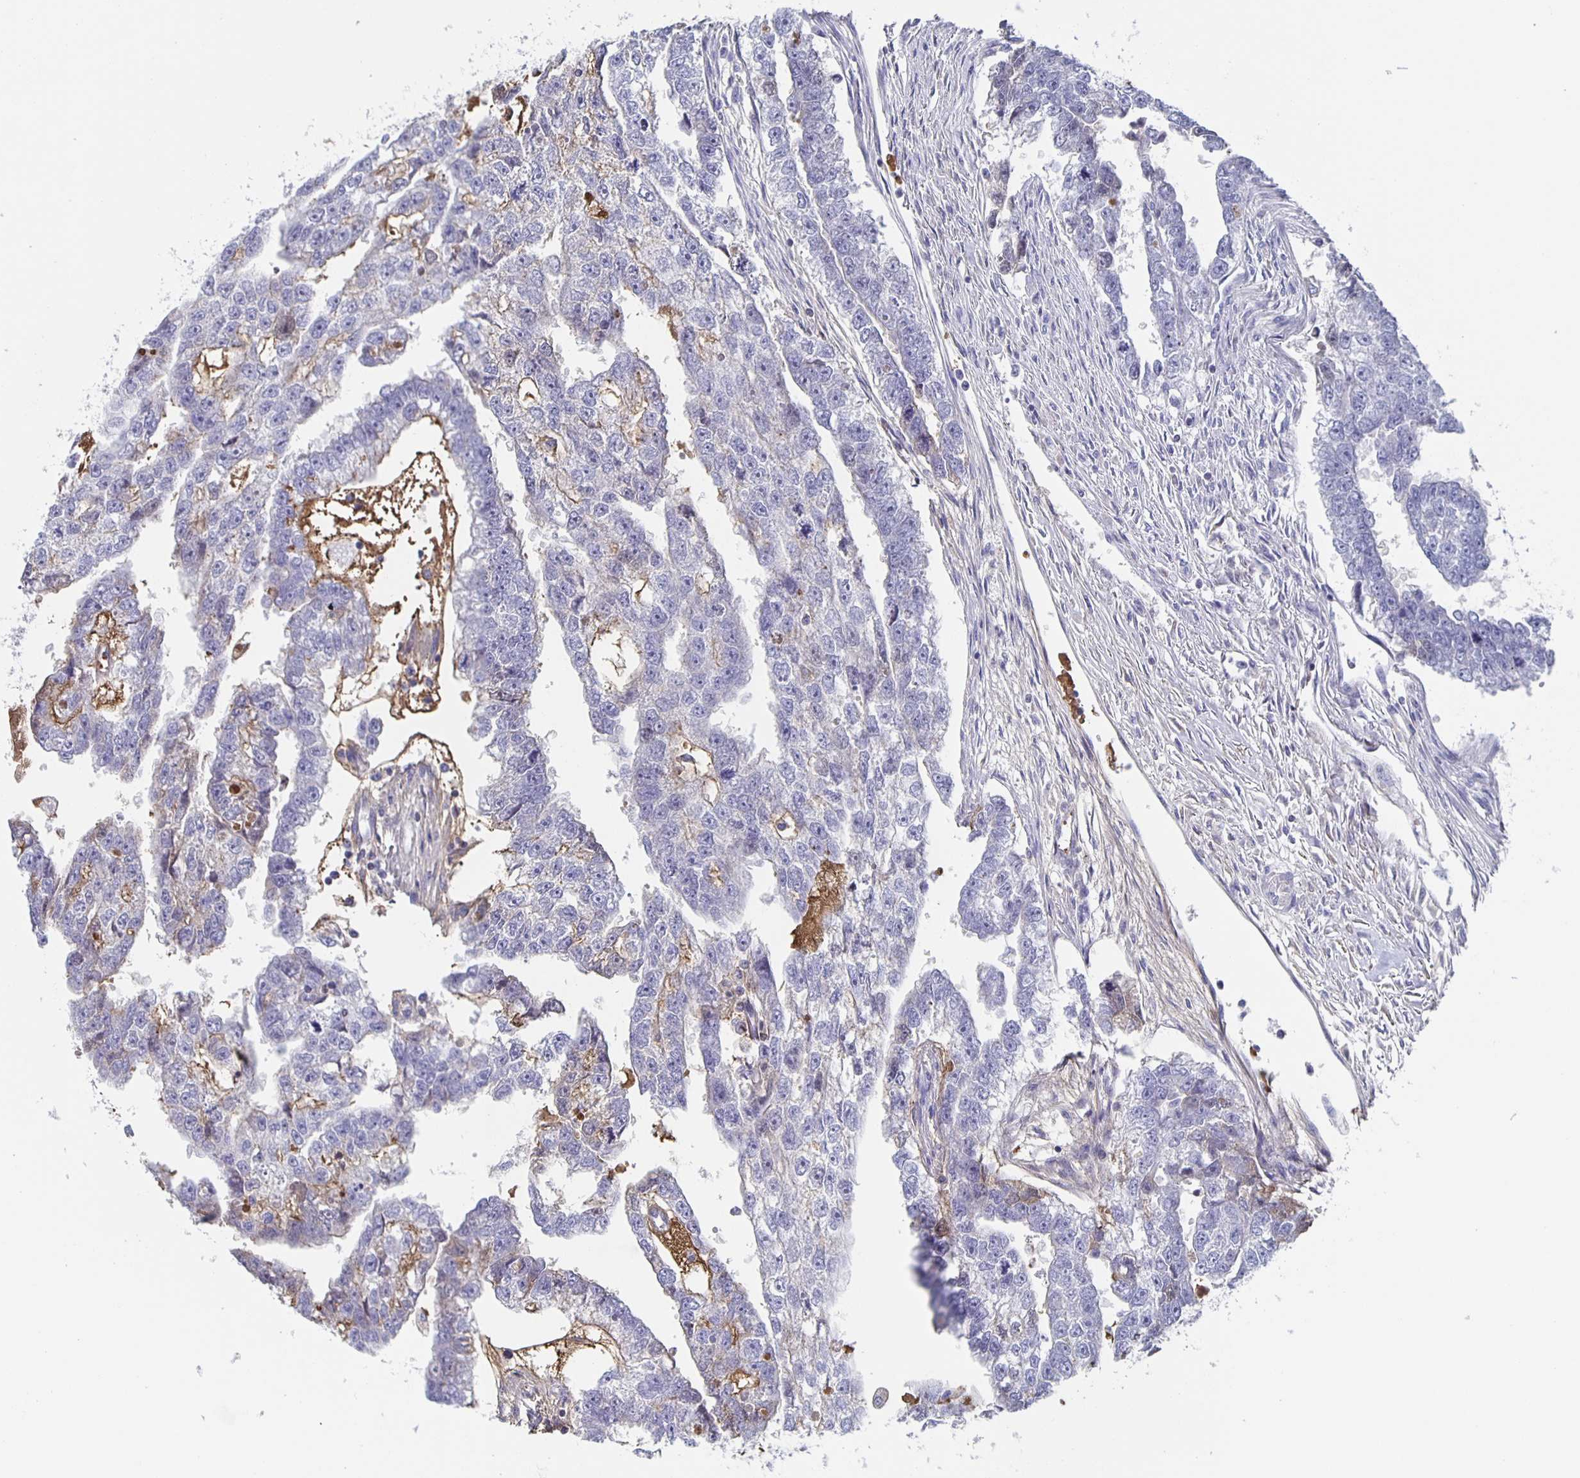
{"staining": {"intensity": "negative", "quantity": "none", "location": "none"}, "tissue": "testis cancer", "cell_type": "Tumor cells", "image_type": "cancer", "snomed": [{"axis": "morphology", "description": "Carcinoma, Embryonal, NOS"}, {"axis": "morphology", "description": "Teratoma, malignant, NOS"}, {"axis": "topography", "description": "Testis"}], "caption": "Teratoma (malignant) (testis) was stained to show a protein in brown. There is no significant positivity in tumor cells.", "gene": "FGA", "patient": {"sex": "male", "age": 44}}